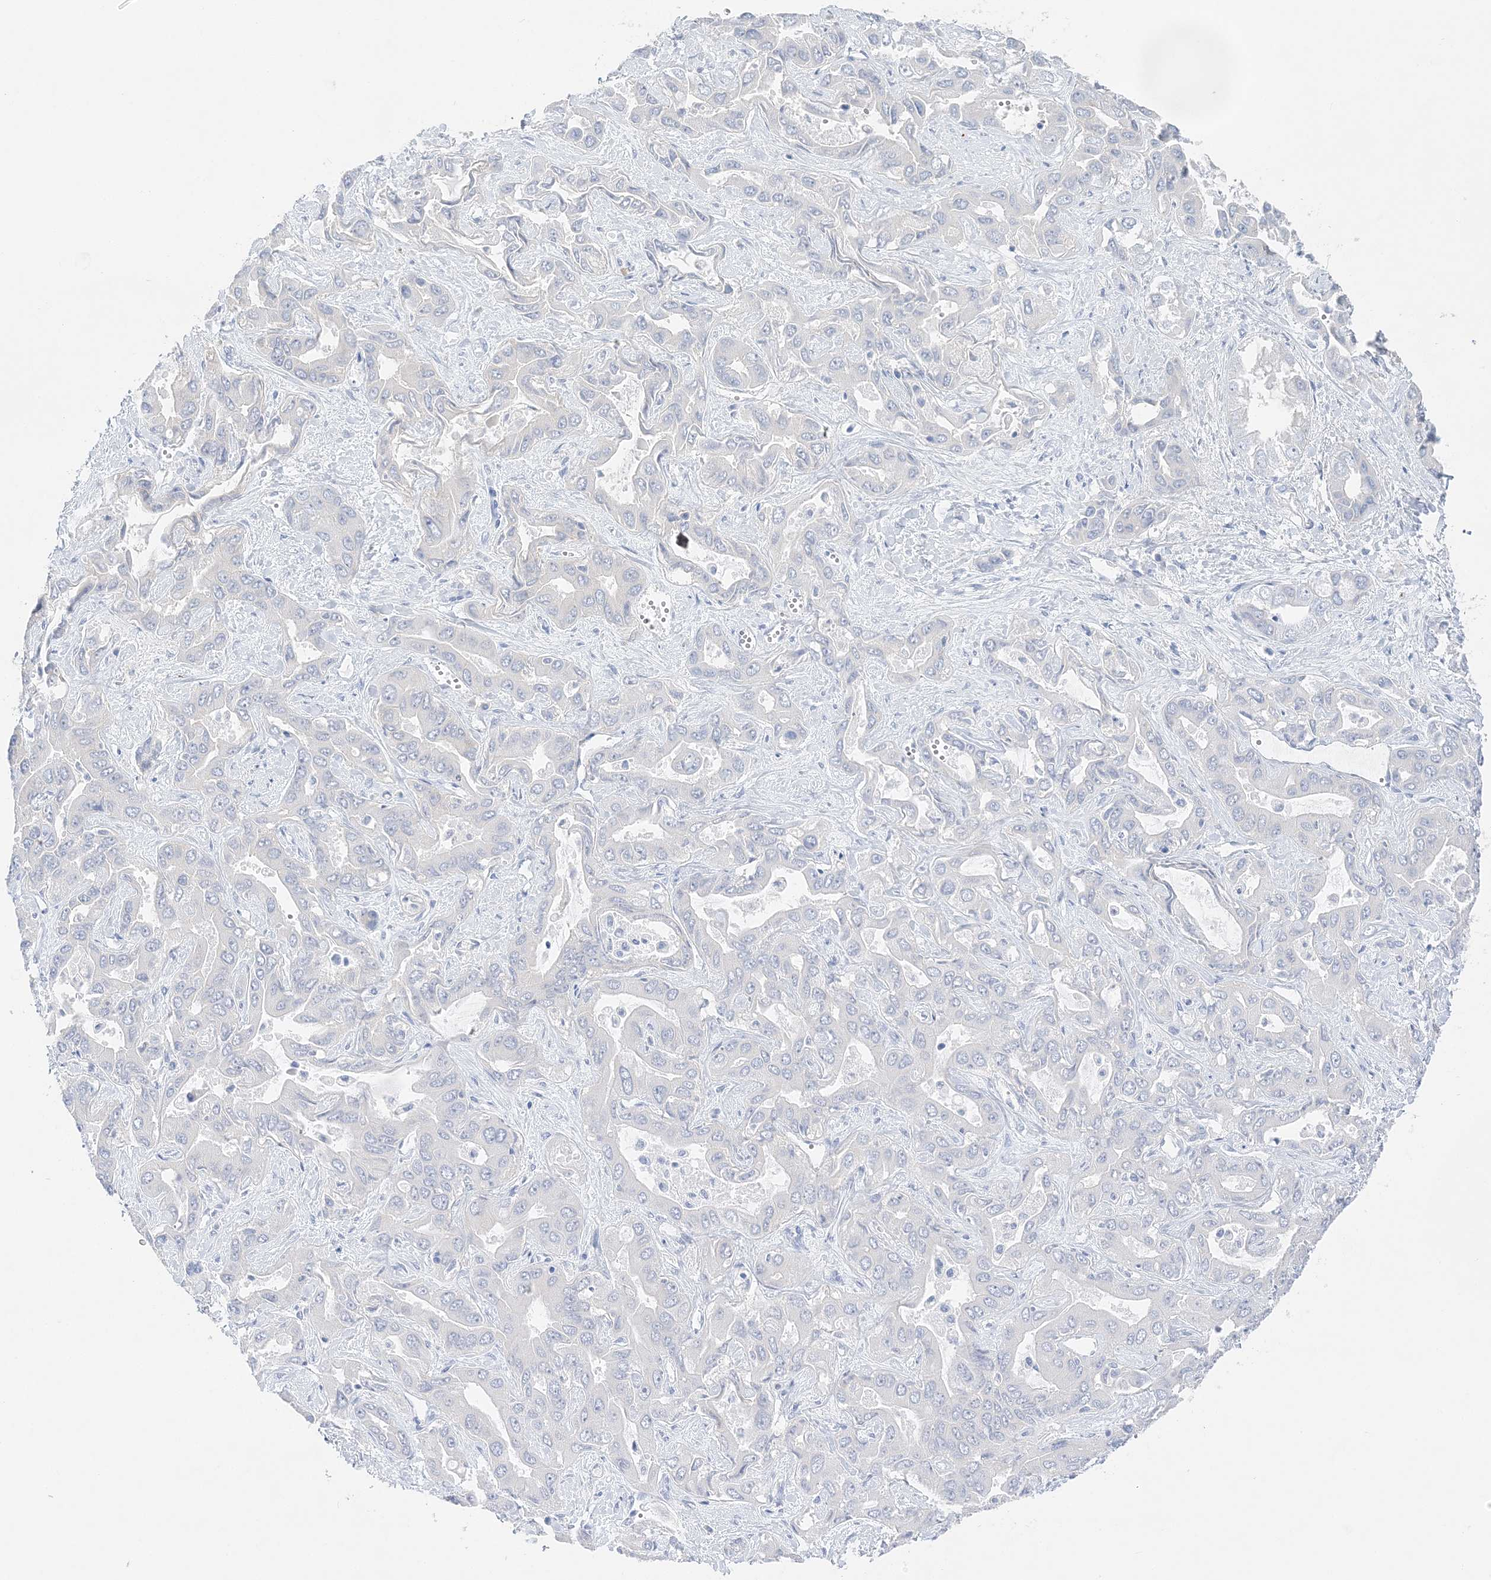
{"staining": {"intensity": "negative", "quantity": "none", "location": "none"}, "tissue": "liver cancer", "cell_type": "Tumor cells", "image_type": "cancer", "snomed": [{"axis": "morphology", "description": "Cholangiocarcinoma"}, {"axis": "topography", "description": "Liver"}], "caption": "High power microscopy micrograph of an IHC micrograph of liver cancer, revealing no significant positivity in tumor cells.", "gene": "SLC5A6", "patient": {"sex": "female", "age": 52}}